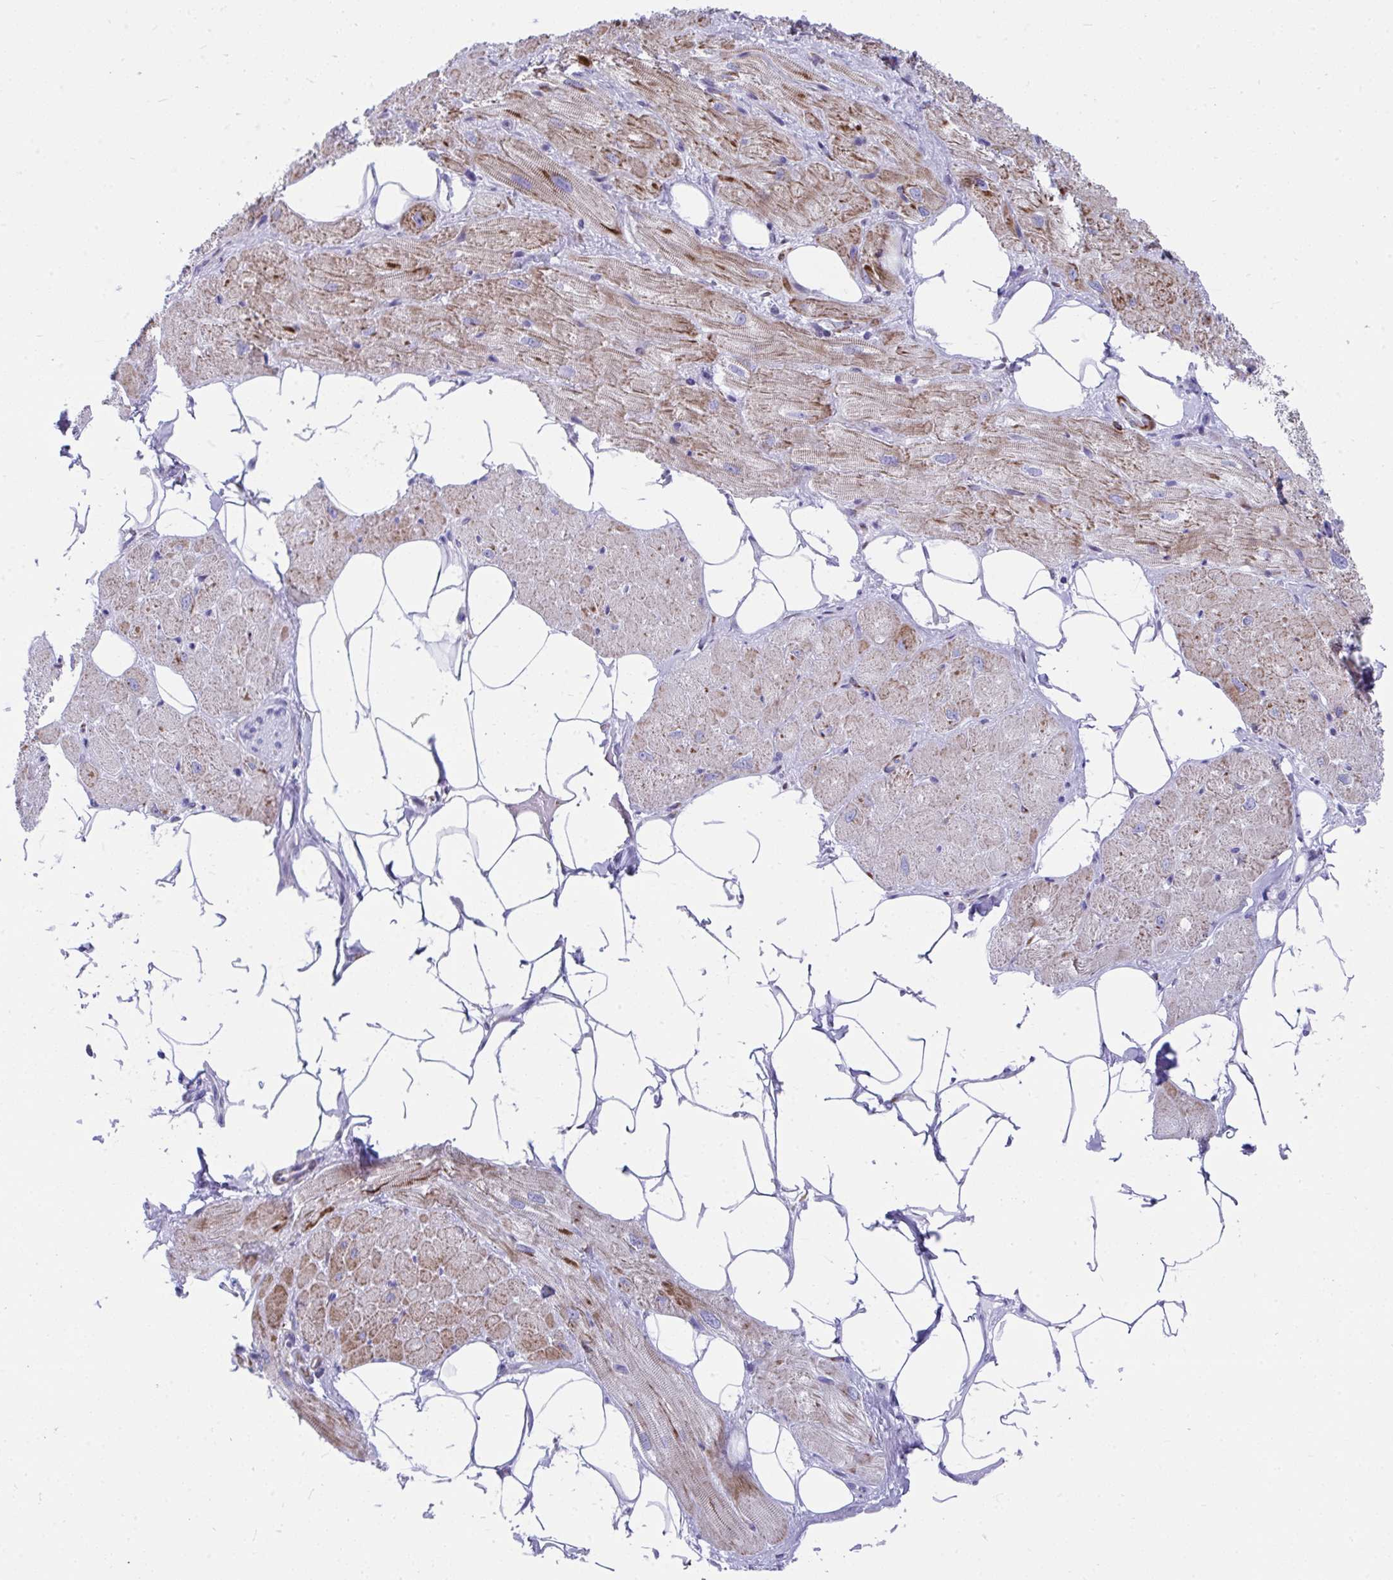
{"staining": {"intensity": "strong", "quantity": ">75%", "location": "cytoplasmic/membranous"}, "tissue": "heart muscle", "cell_type": "Cardiomyocytes", "image_type": "normal", "snomed": [{"axis": "morphology", "description": "Normal tissue, NOS"}, {"axis": "topography", "description": "Heart"}], "caption": "Benign heart muscle displays strong cytoplasmic/membranous staining in about >75% of cardiomyocytes, visualized by immunohistochemistry.", "gene": "GRXCR2", "patient": {"sex": "male", "age": 62}}